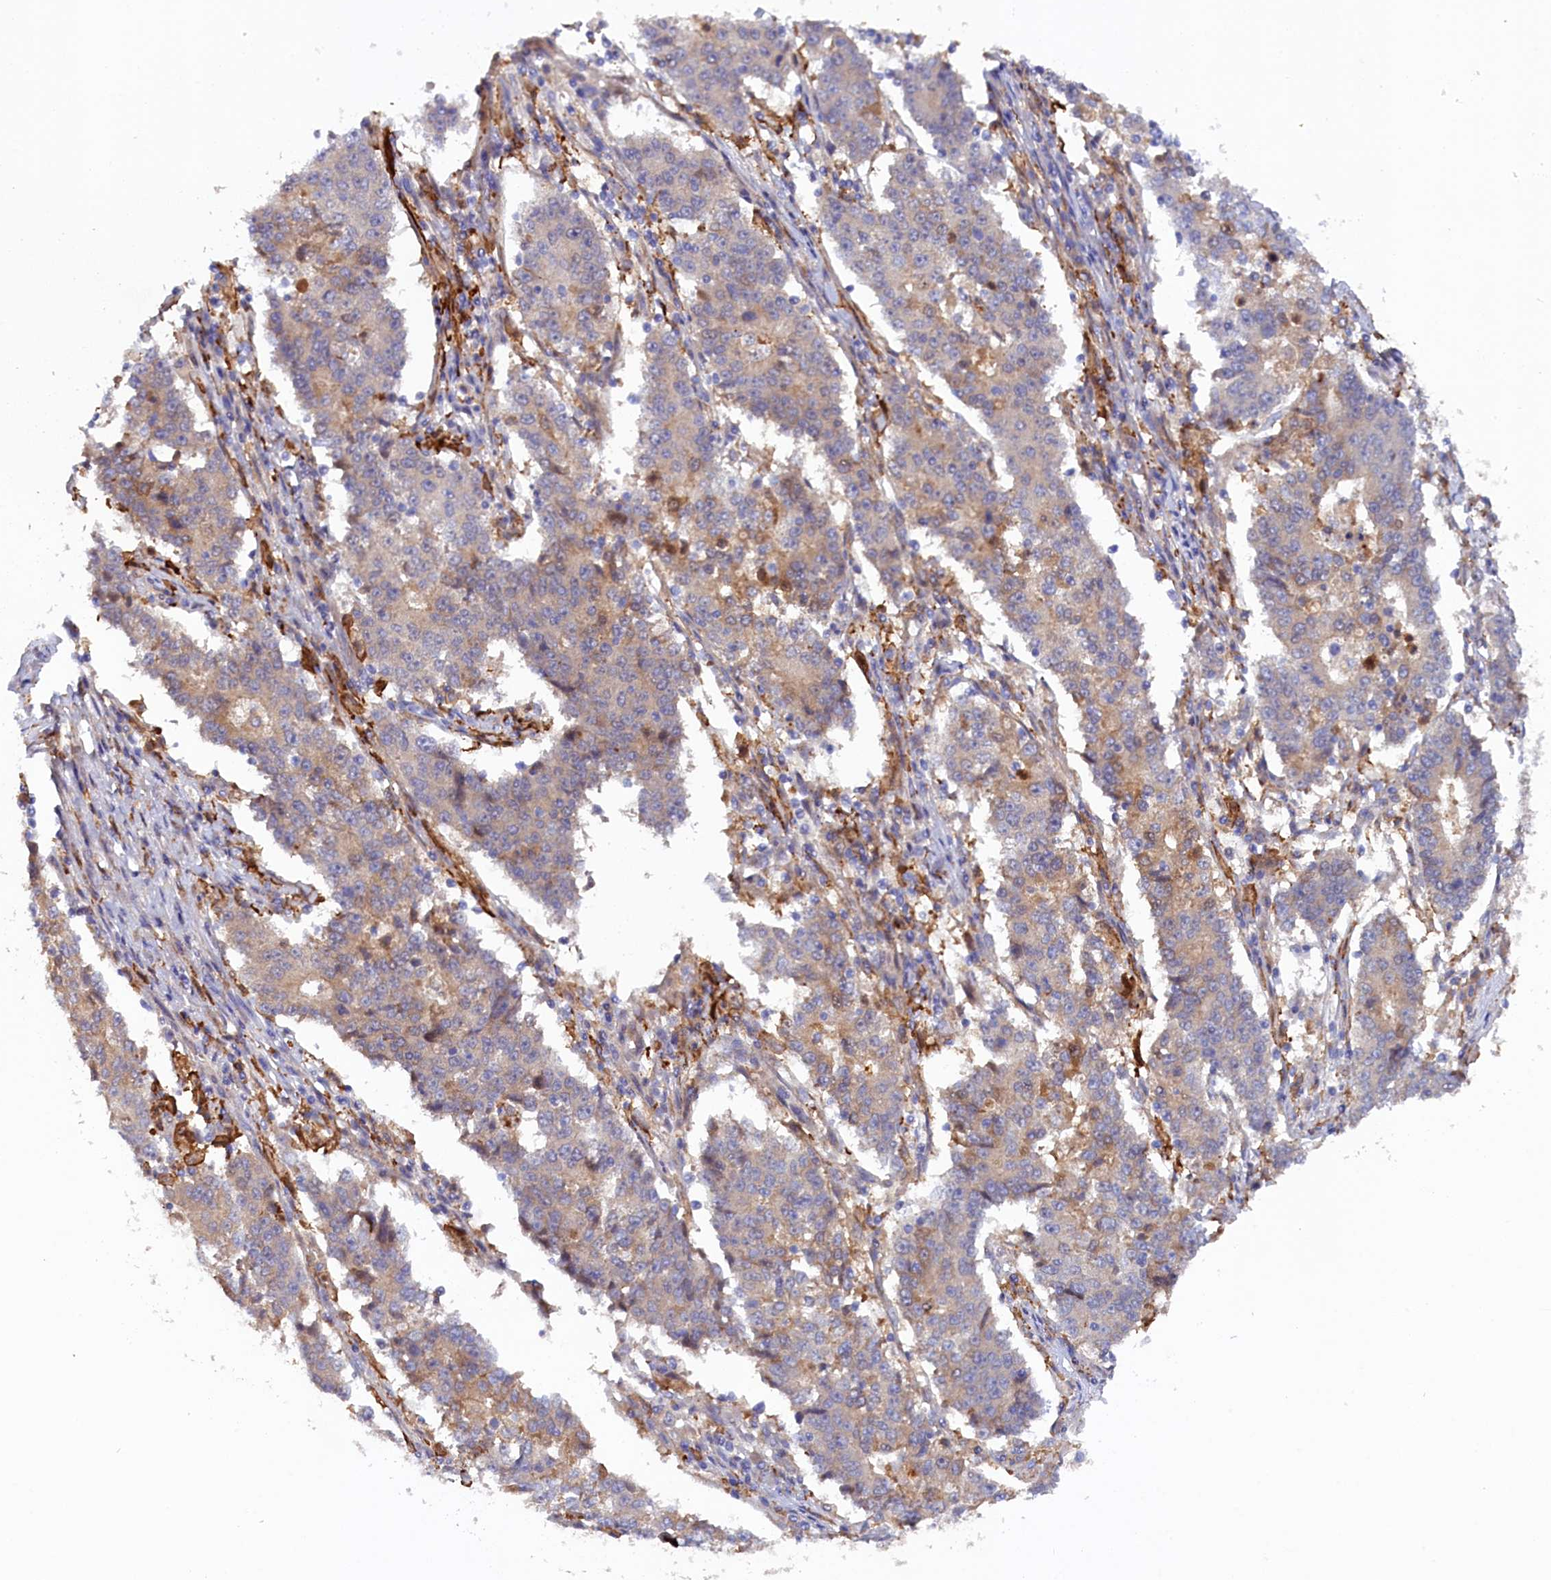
{"staining": {"intensity": "moderate", "quantity": "<25%", "location": "cytoplasmic/membranous"}, "tissue": "stomach cancer", "cell_type": "Tumor cells", "image_type": "cancer", "snomed": [{"axis": "morphology", "description": "Adenocarcinoma, NOS"}, {"axis": "topography", "description": "Stomach"}], "caption": "Immunohistochemistry of stomach adenocarcinoma demonstrates low levels of moderate cytoplasmic/membranous positivity in about <25% of tumor cells.", "gene": "FERMT1", "patient": {"sex": "male", "age": 59}}